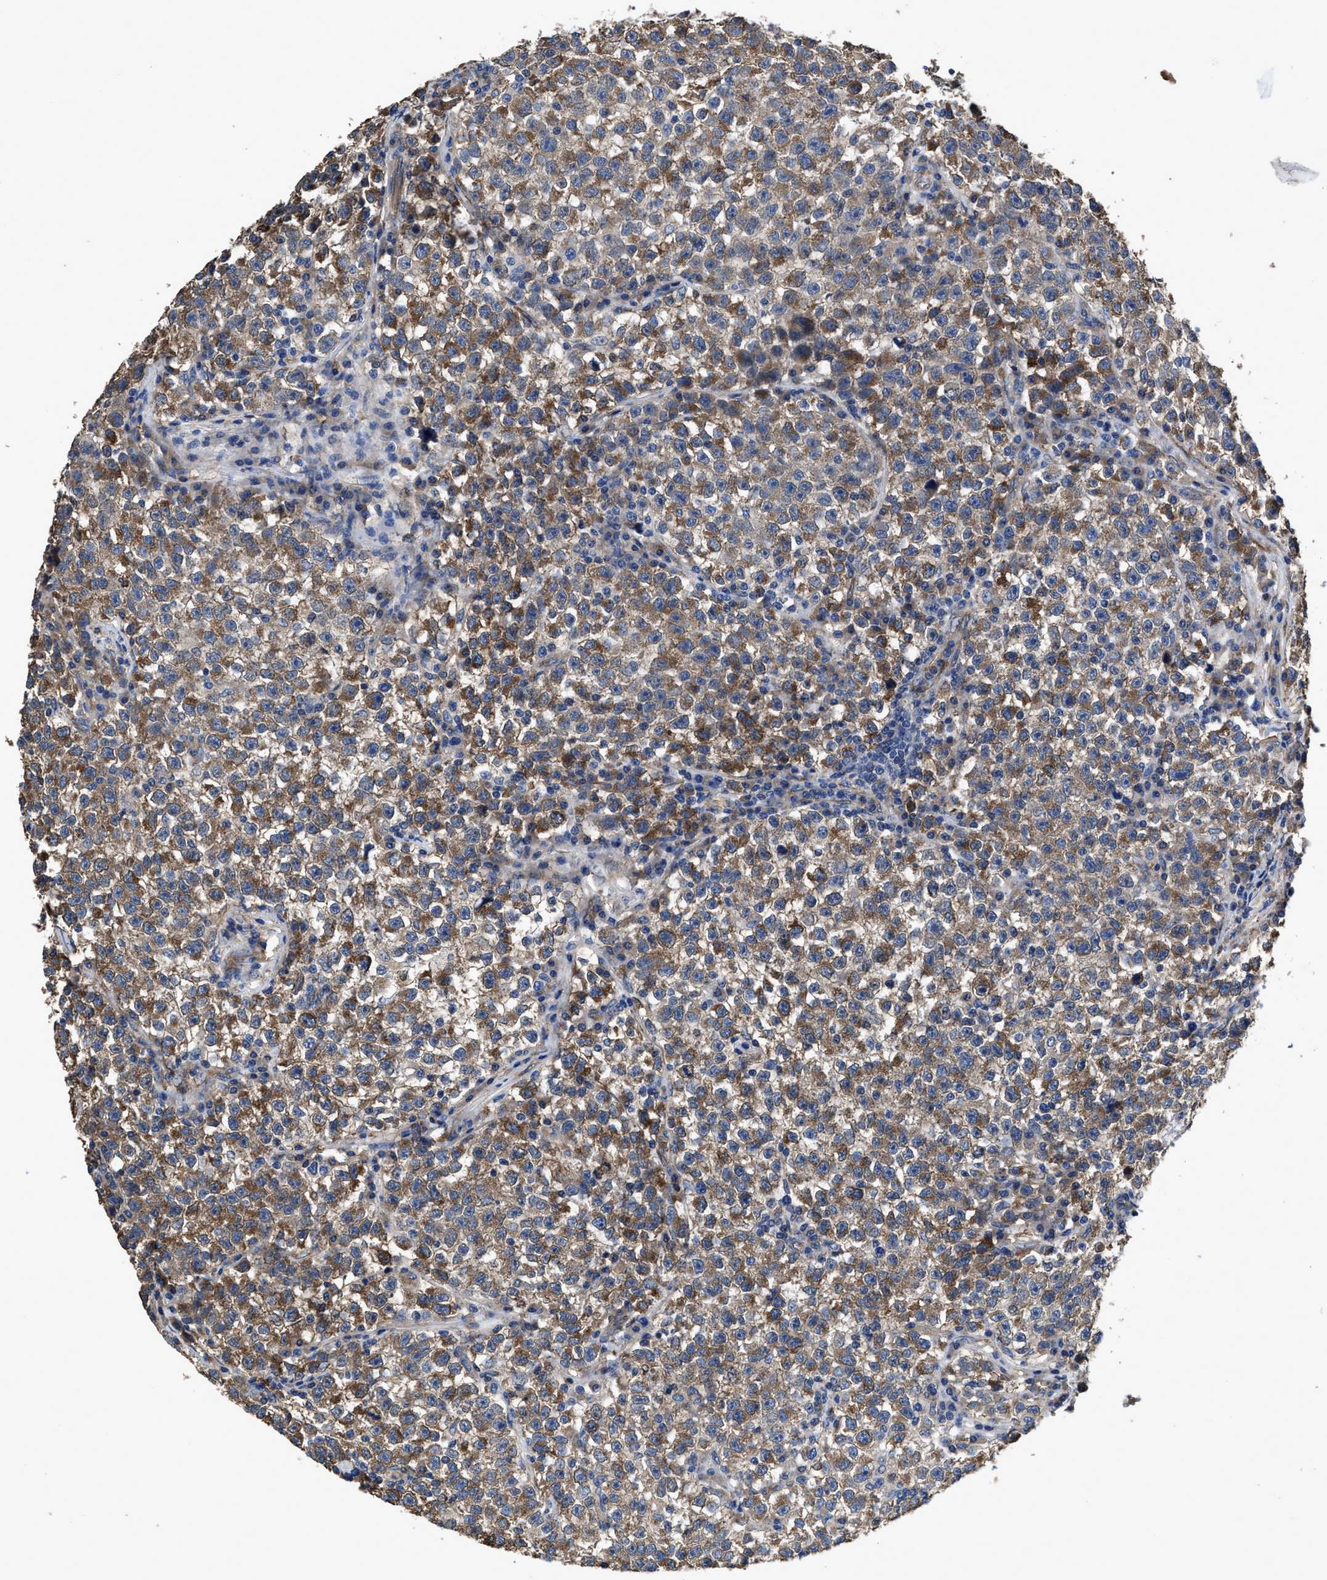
{"staining": {"intensity": "moderate", "quantity": ">75%", "location": "cytoplasmic/membranous"}, "tissue": "testis cancer", "cell_type": "Tumor cells", "image_type": "cancer", "snomed": [{"axis": "morphology", "description": "Seminoma, NOS"}, {"axis": "topography", "description": "Testis"}], "caption": "The micrograph reveals a brown stain indicating the presence of a protein in the cytoplasmic/membranous of tumor cells in seminoma (testis).", "gene": "IDNK", "patient": {"sex": "male", "age": 22}}